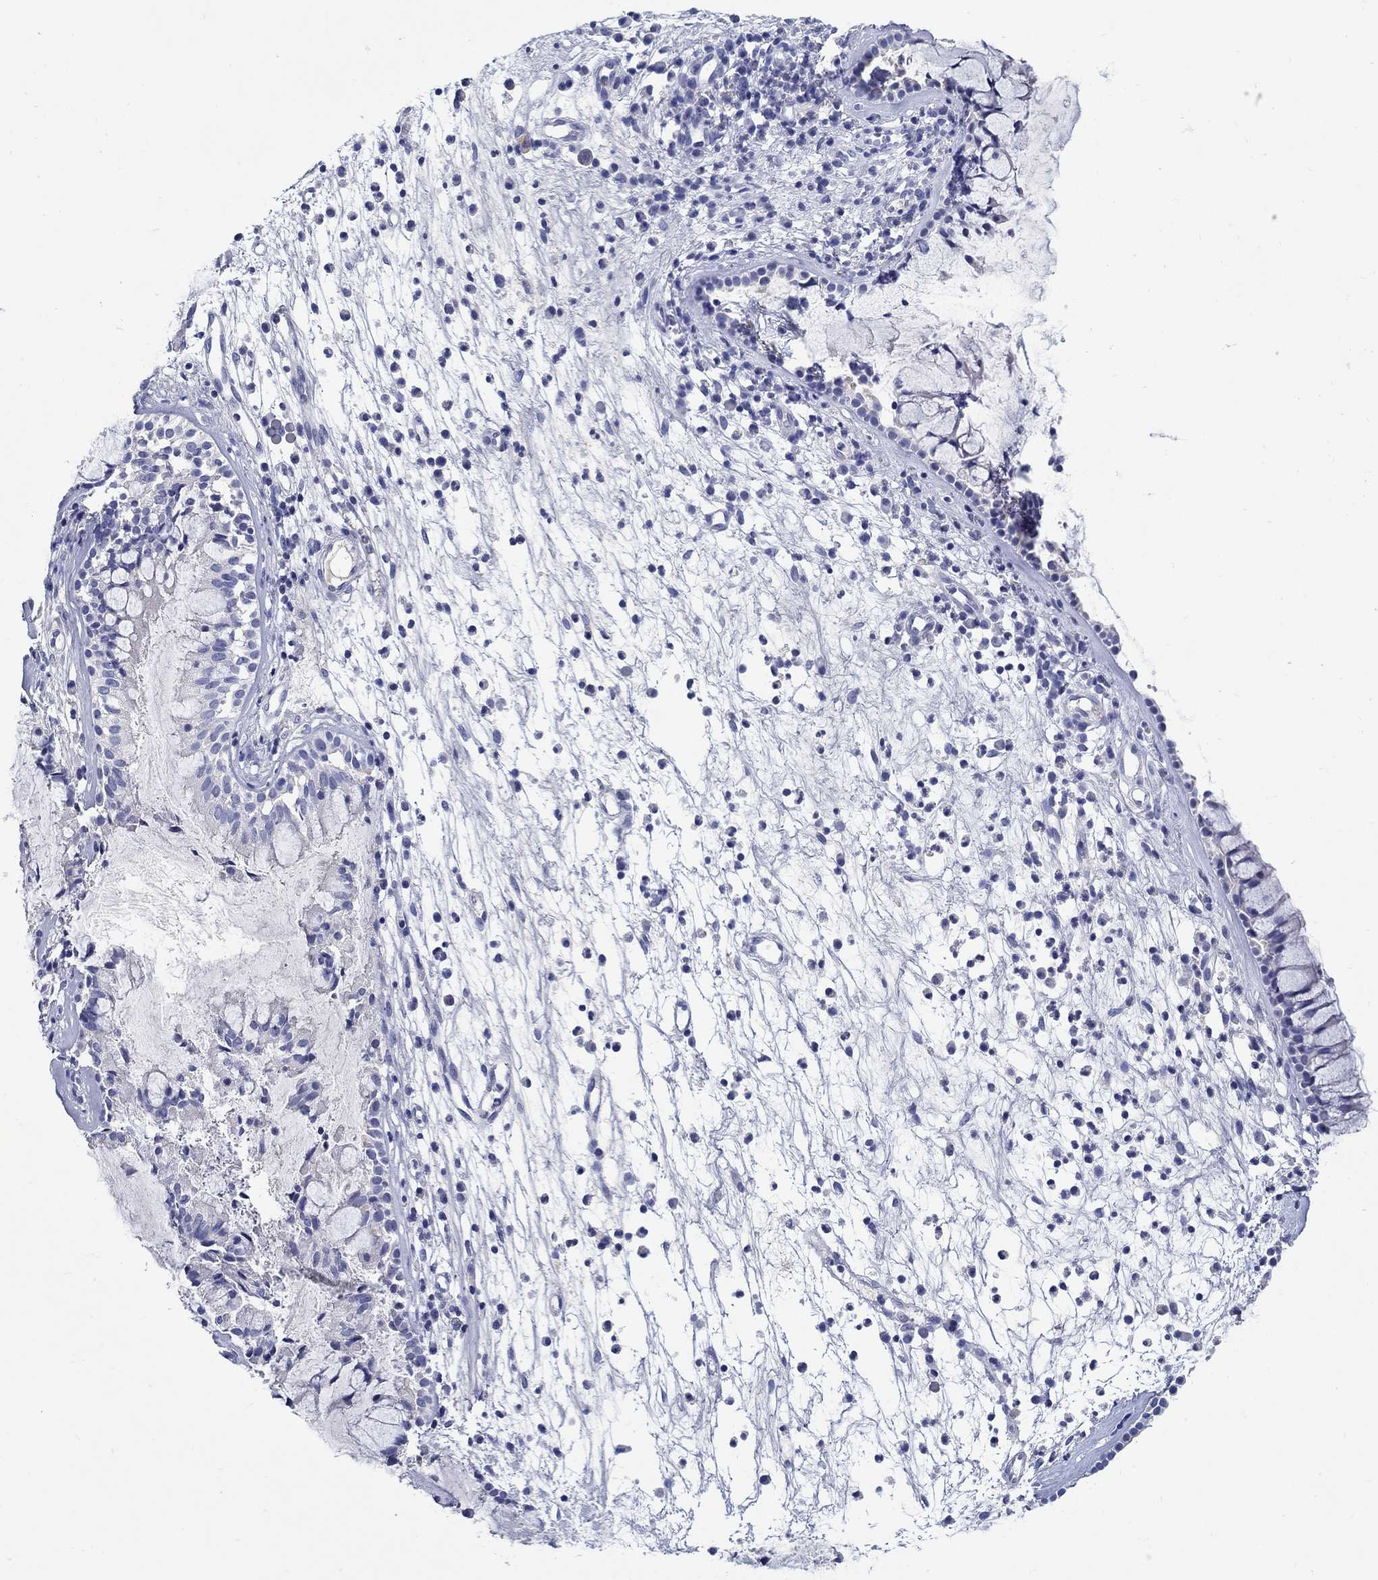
{"staining": {"intensity": "negative", "quantity": "none", "location": "none"}, "tissue": "nasopharynx", "cell_type": "Respiratory epithelial cells", "image_type": "normal", "snomed": [{"axis": "morphology", "description": "Normal tissue, NOS"}, {"axis": "topography", "description": "Nasopharynx"}], "caption": "Immunohistochemistry (IHC) image of benign nasopharynx: nasopharynx stained with DAB (3,3'-diaminobenzidine) reveals no significant protein positivity in respiratory epithelial cells.", "gene": "CRYGA", "patient": {"sex": "male", "age": 77}}